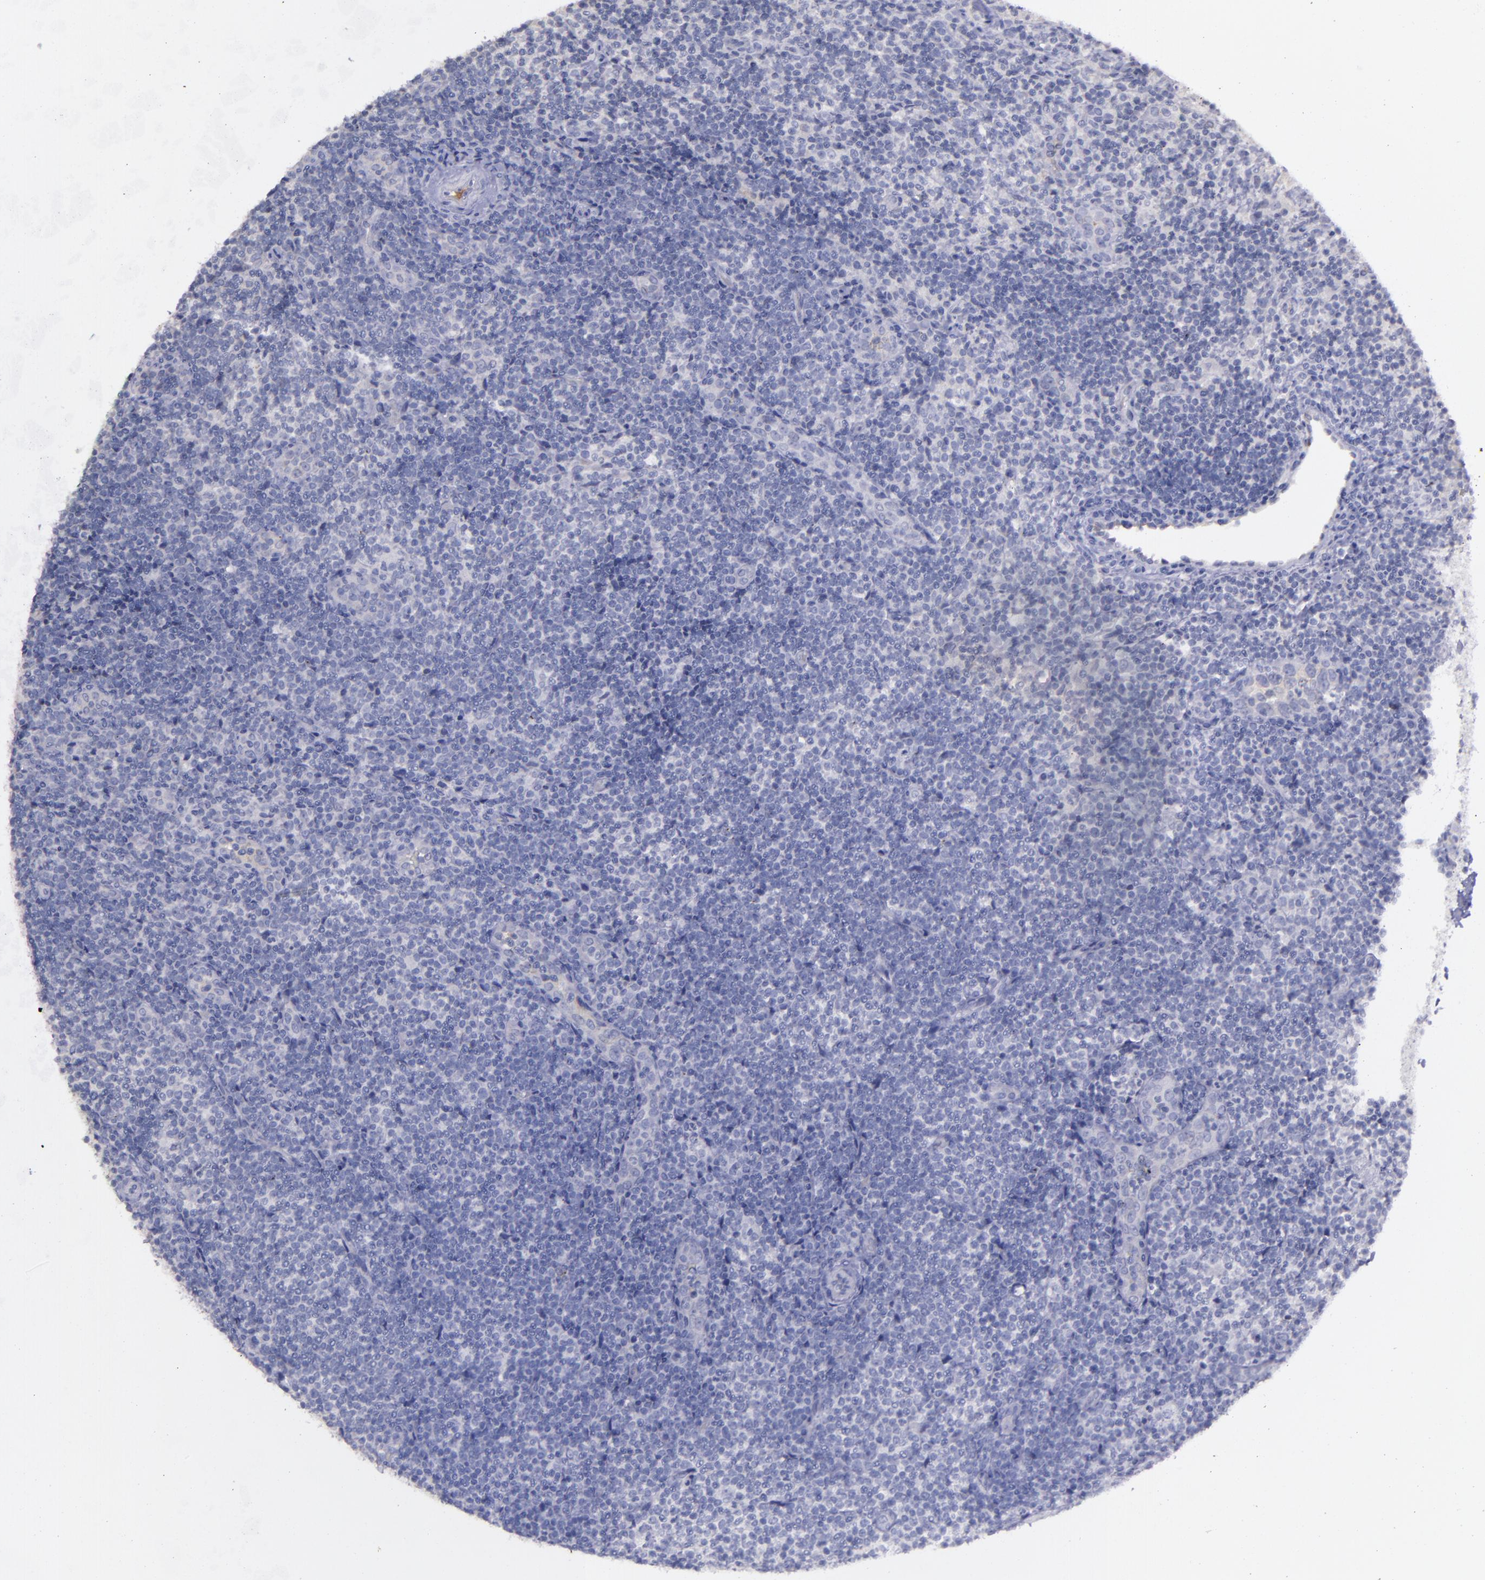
{"staining": {"intensity": "negative", "quantity": "none", "location": "none"}, "tissue": "lymphoma", "cell_type": "Tumor cells", "image_type": "cancer", "snomed": [{"axis": "morphology", "description": "Malignant lymphoma, non-Hodgkin's type, Low grade"}, {"axis": "topography", "description": "Lymph node"}], "caption": "DAB immunohistochemical staining of lymphoma displays no significant expression in tumor cells. (DAB immunohistochemistry visualized using brightfield microscopy, high magnification).", "gene": "MASP1", "patient": {"sex": "female", "age": 76}}